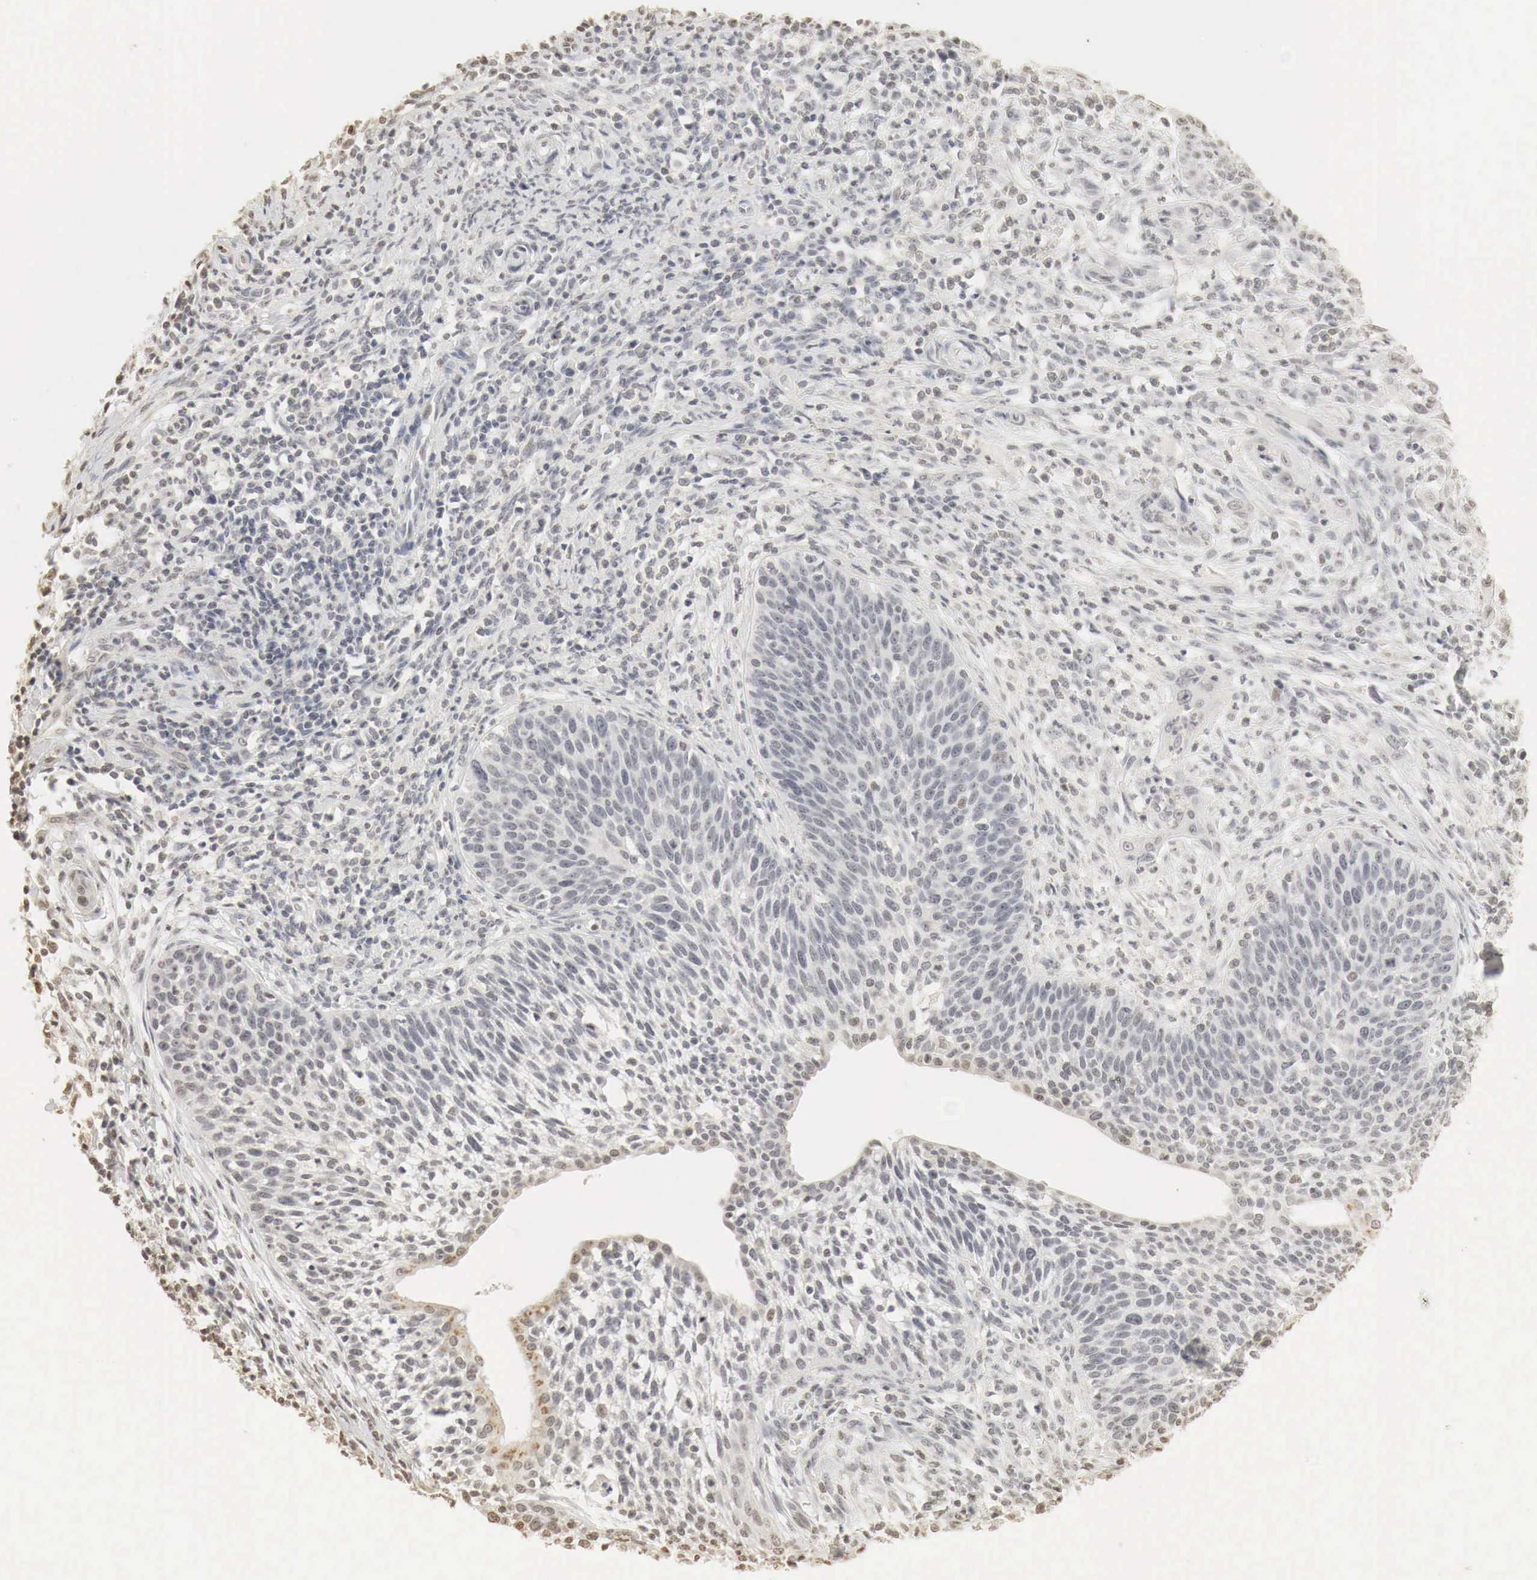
{"staining": {"intensity": "negative", "quantity": "none", "location": "none"}, "tissue": "cervical cancer", "cell_type": "Tumor cells", "image_type": "cancer", "snomed": [{"axis": "morphology", "description": "Squamous cell carcinoma, NOS"}, {"axis": "topography", "description": "Cervix"}], "caption": "Tumor cells are negative for brown protein staining in cervical cancer.", "gene": "ERBB4", "patient": {"sex": "female", "age": 41}}